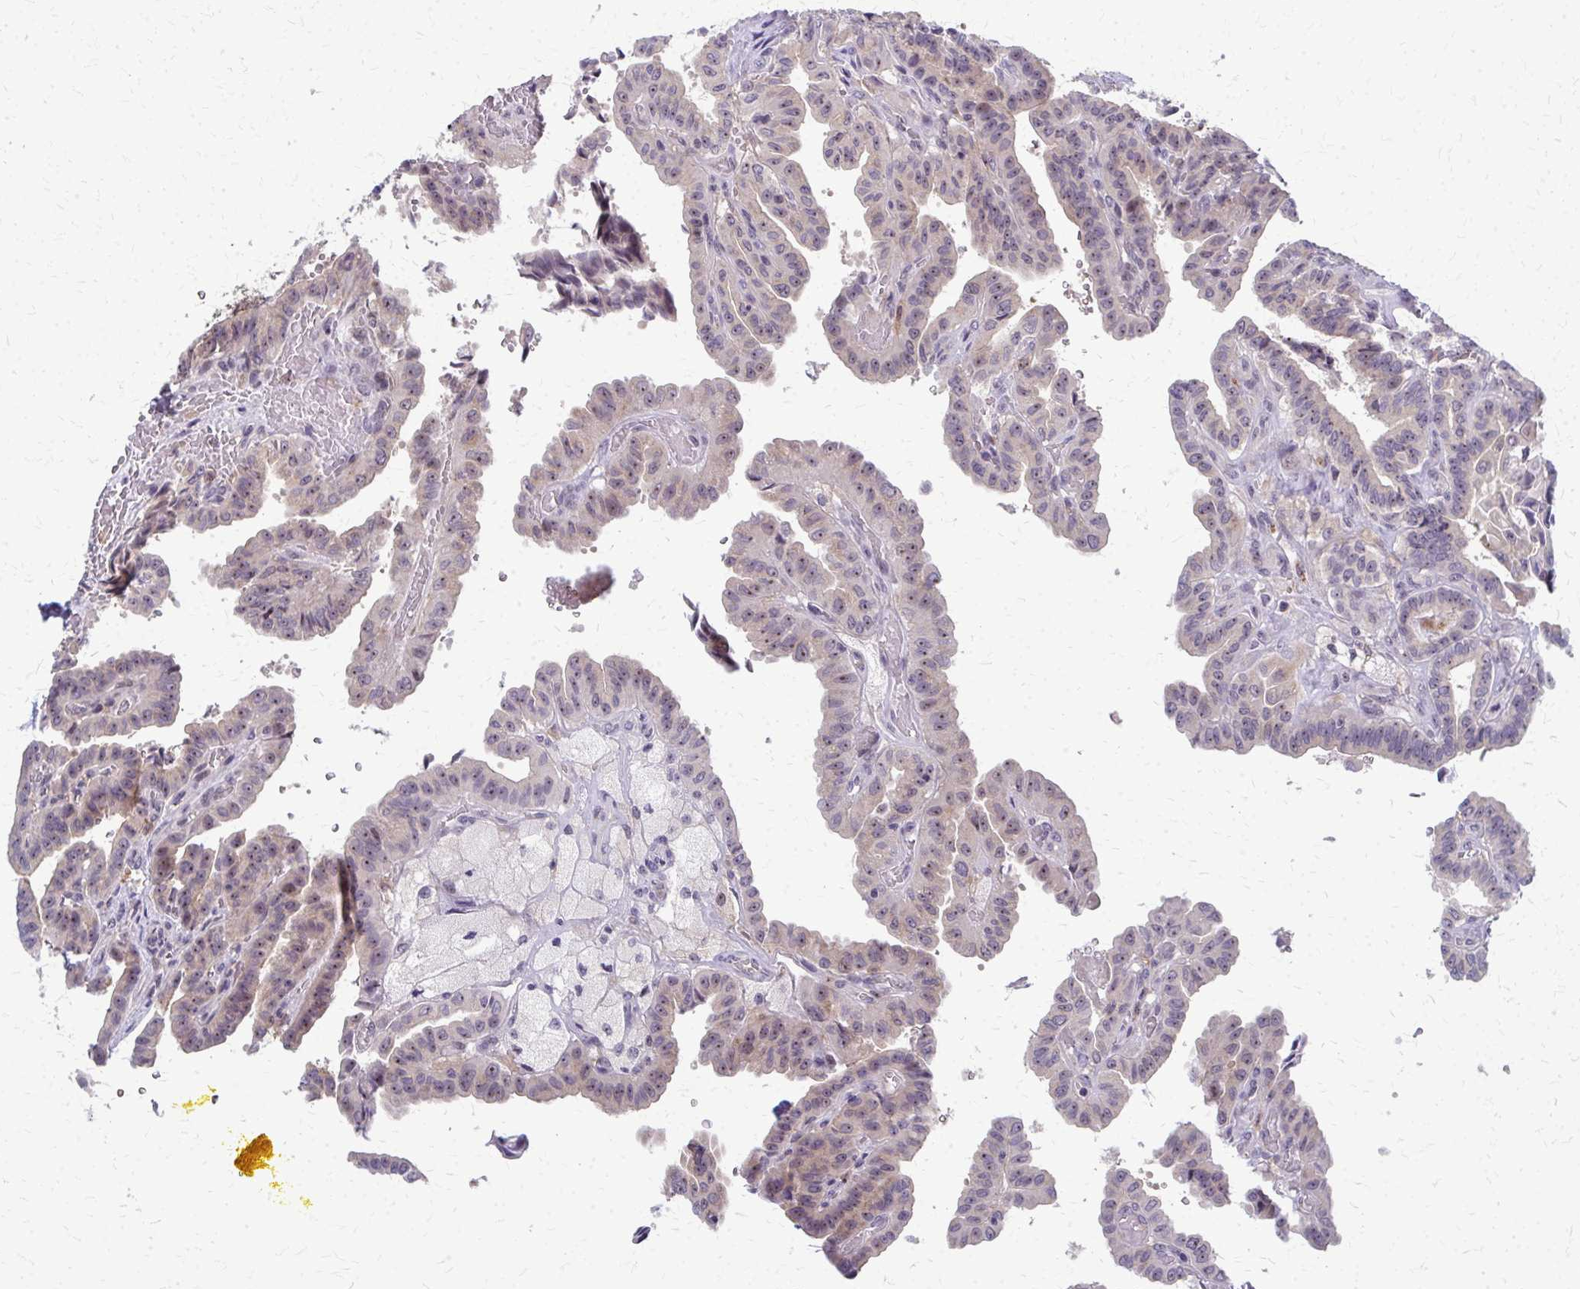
{"staining": {"intensity": "weak", "quantity": "<25%", "location": "cytoplasmic/membranous,nuclear"}, "tissue": "thyroid cancer", "cell_type": "Tumor cells", "image_type": "cancer", "snomed": [{"axis": "morphology", "description": "Papillary adenocarcinoma, NOS"}, {"axis": "topography", "description": "Thyroid gland"}], "caption": "High power microscopy micrograph of an immunohistochemistry (IHC) micrograph of papillary adenocarcinoma (thyroid), revealing no significant staining in tumor cells.", "gene": "NUDT16", "patient": {"sex": "male", "age": 87}}